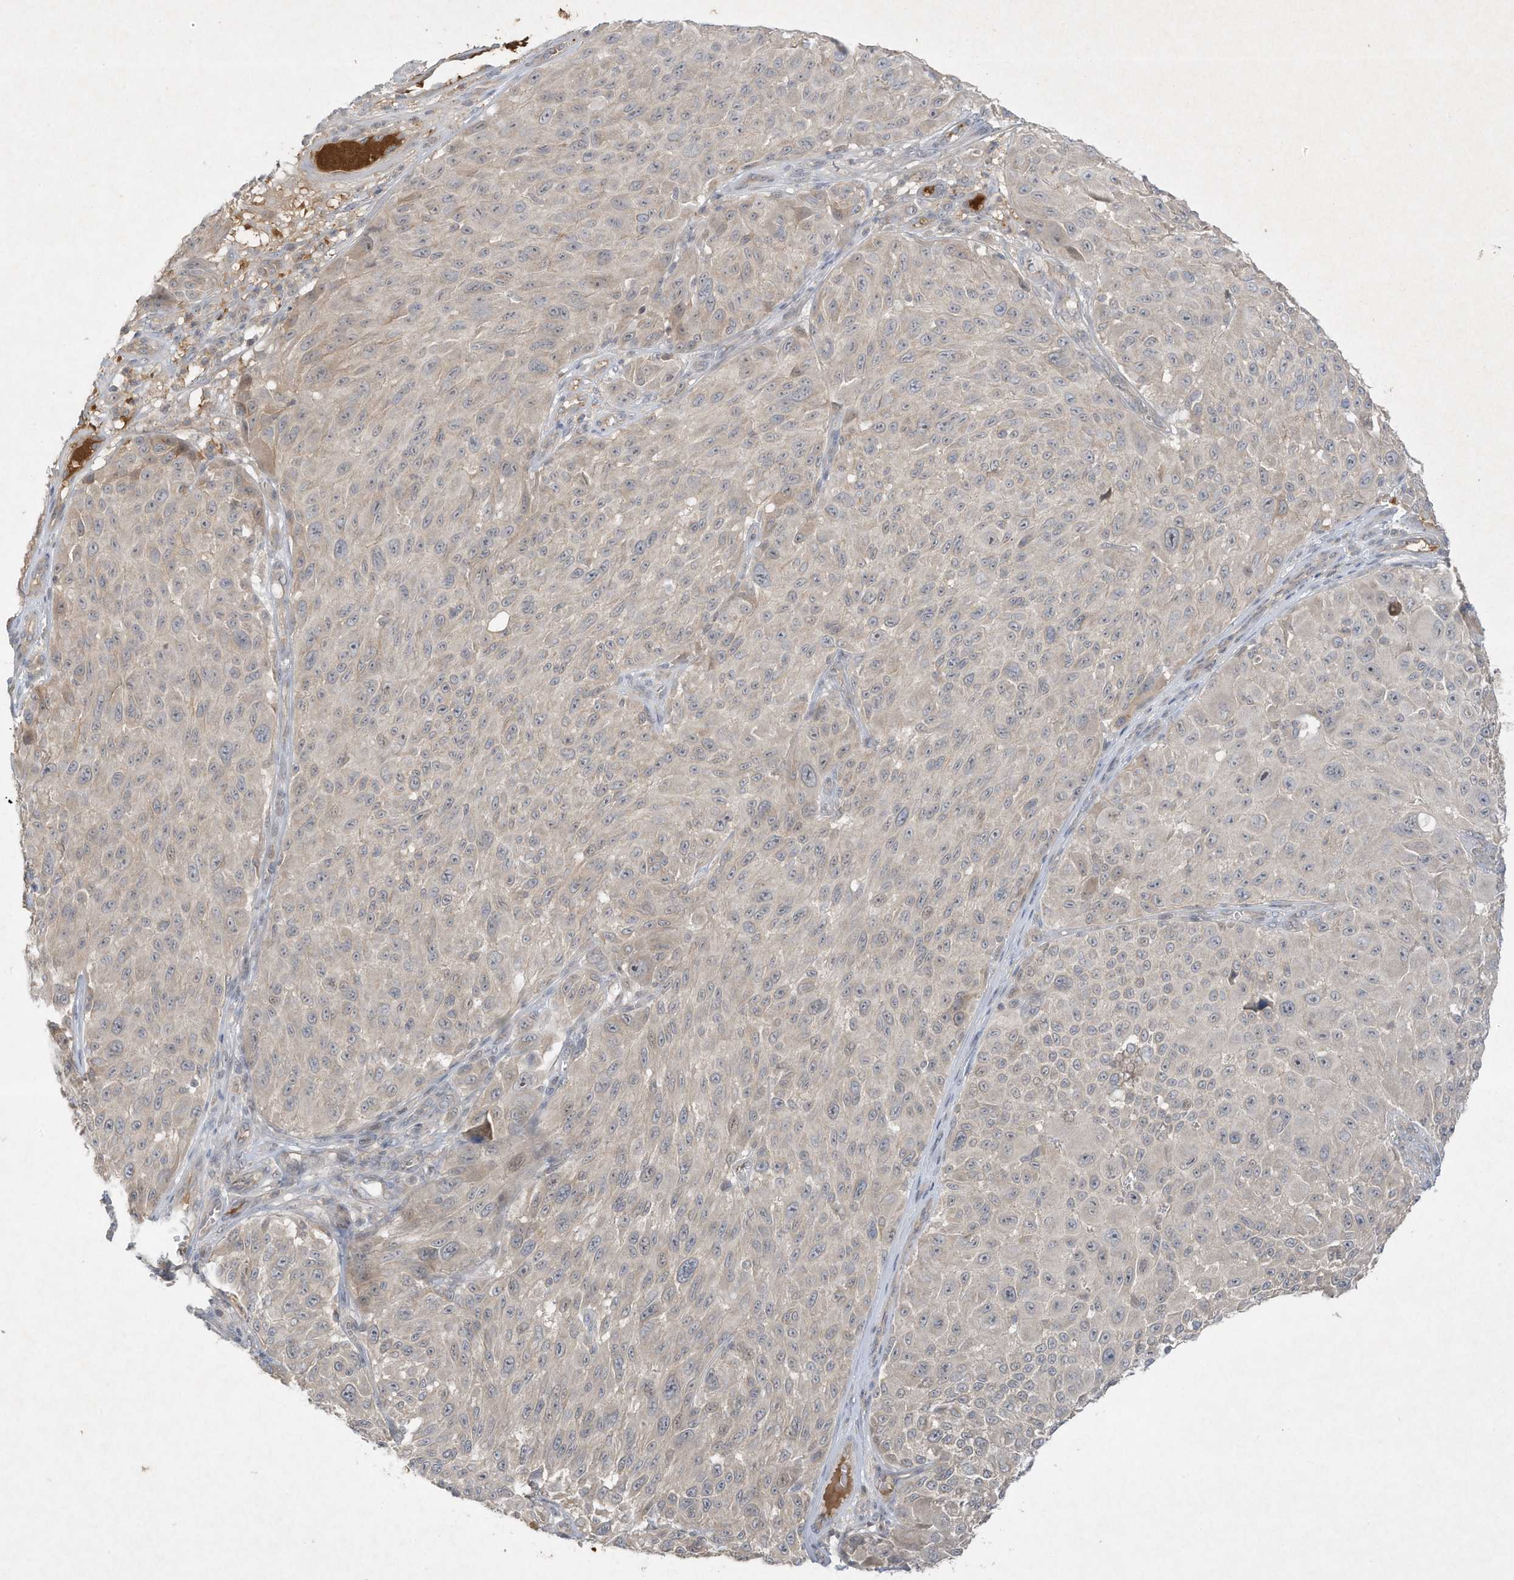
{"staining": {"intensity": "negative", "quantity": "none", "location": "none"}, "tissue": "melanoma", "cell_type": "Tumor cells", "image_type": "cancer", "snomed": [{"axis": "morphology", "description": "Malignant melanoma, NOS"}, {"axis": "topography", "description": "Skin"}], "caption": "The IHC micrograph has no significant staining in tumor cells of malignant melanoma tissue. (Brightfield microscopy of DAB IHC at high magnification).", "gene": "FETUB", "patient": {"sex": "male", "age": 83}}